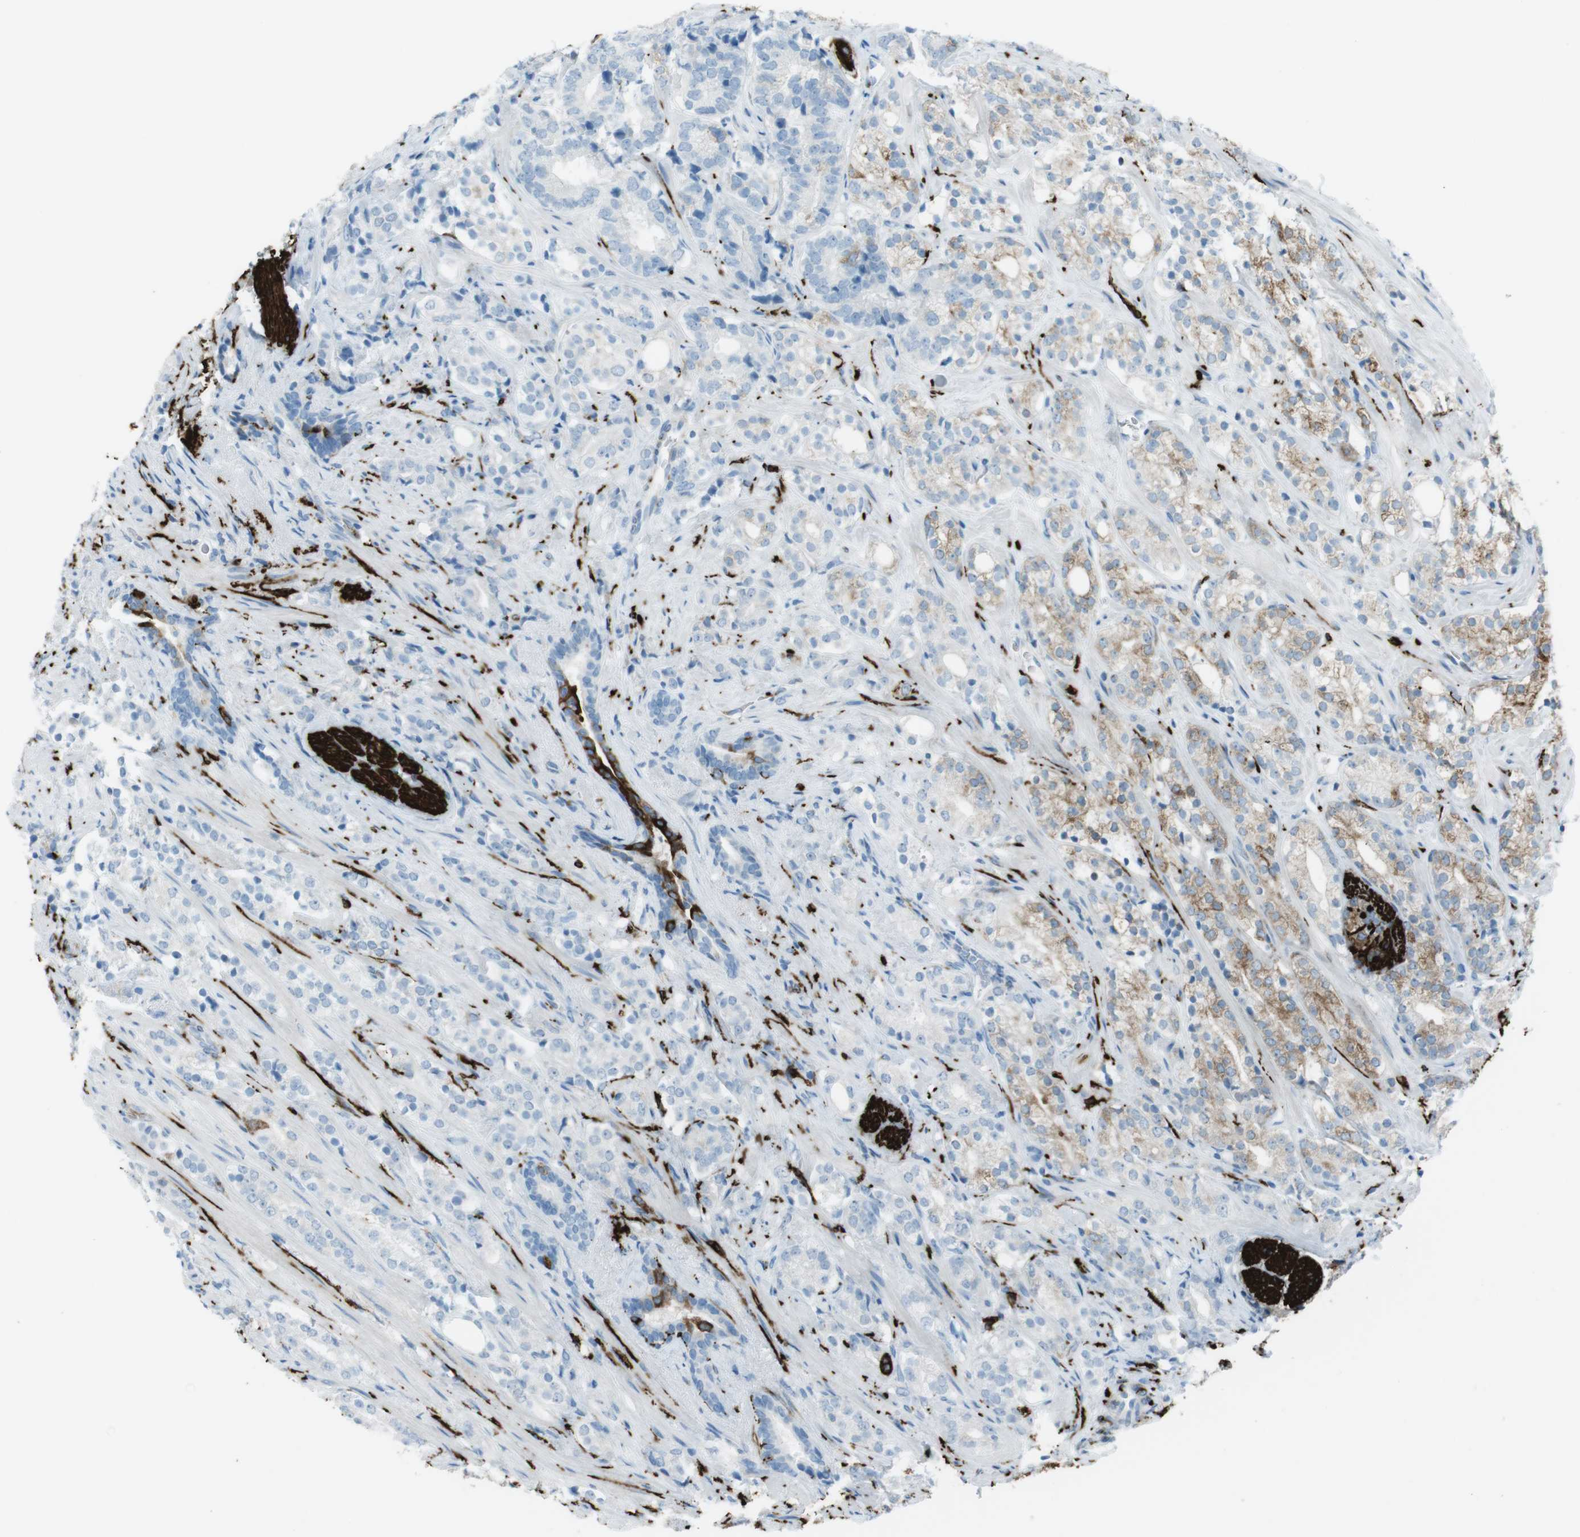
{"staining": {"intensity": "weak", "quantity": "25%-75%", "location": "cytoplasmic/membranous"}, "tissue": "prostate cancer", "cell_type": "Tumor cells", "image_type": "cancer", "snomed": [{"axis": "morphology", "description": "Adenocarcinoma, High grade"}, {"axis": "topography", "description": "Prostate"}], "caption": "Tumor cells exhibit weak cytoplasmic/membranous positivity in approximately 25%-75% of cells in prostate cancer.", "gene": "TUBB2A", "patient": {"sex": "male", "age": 71}}